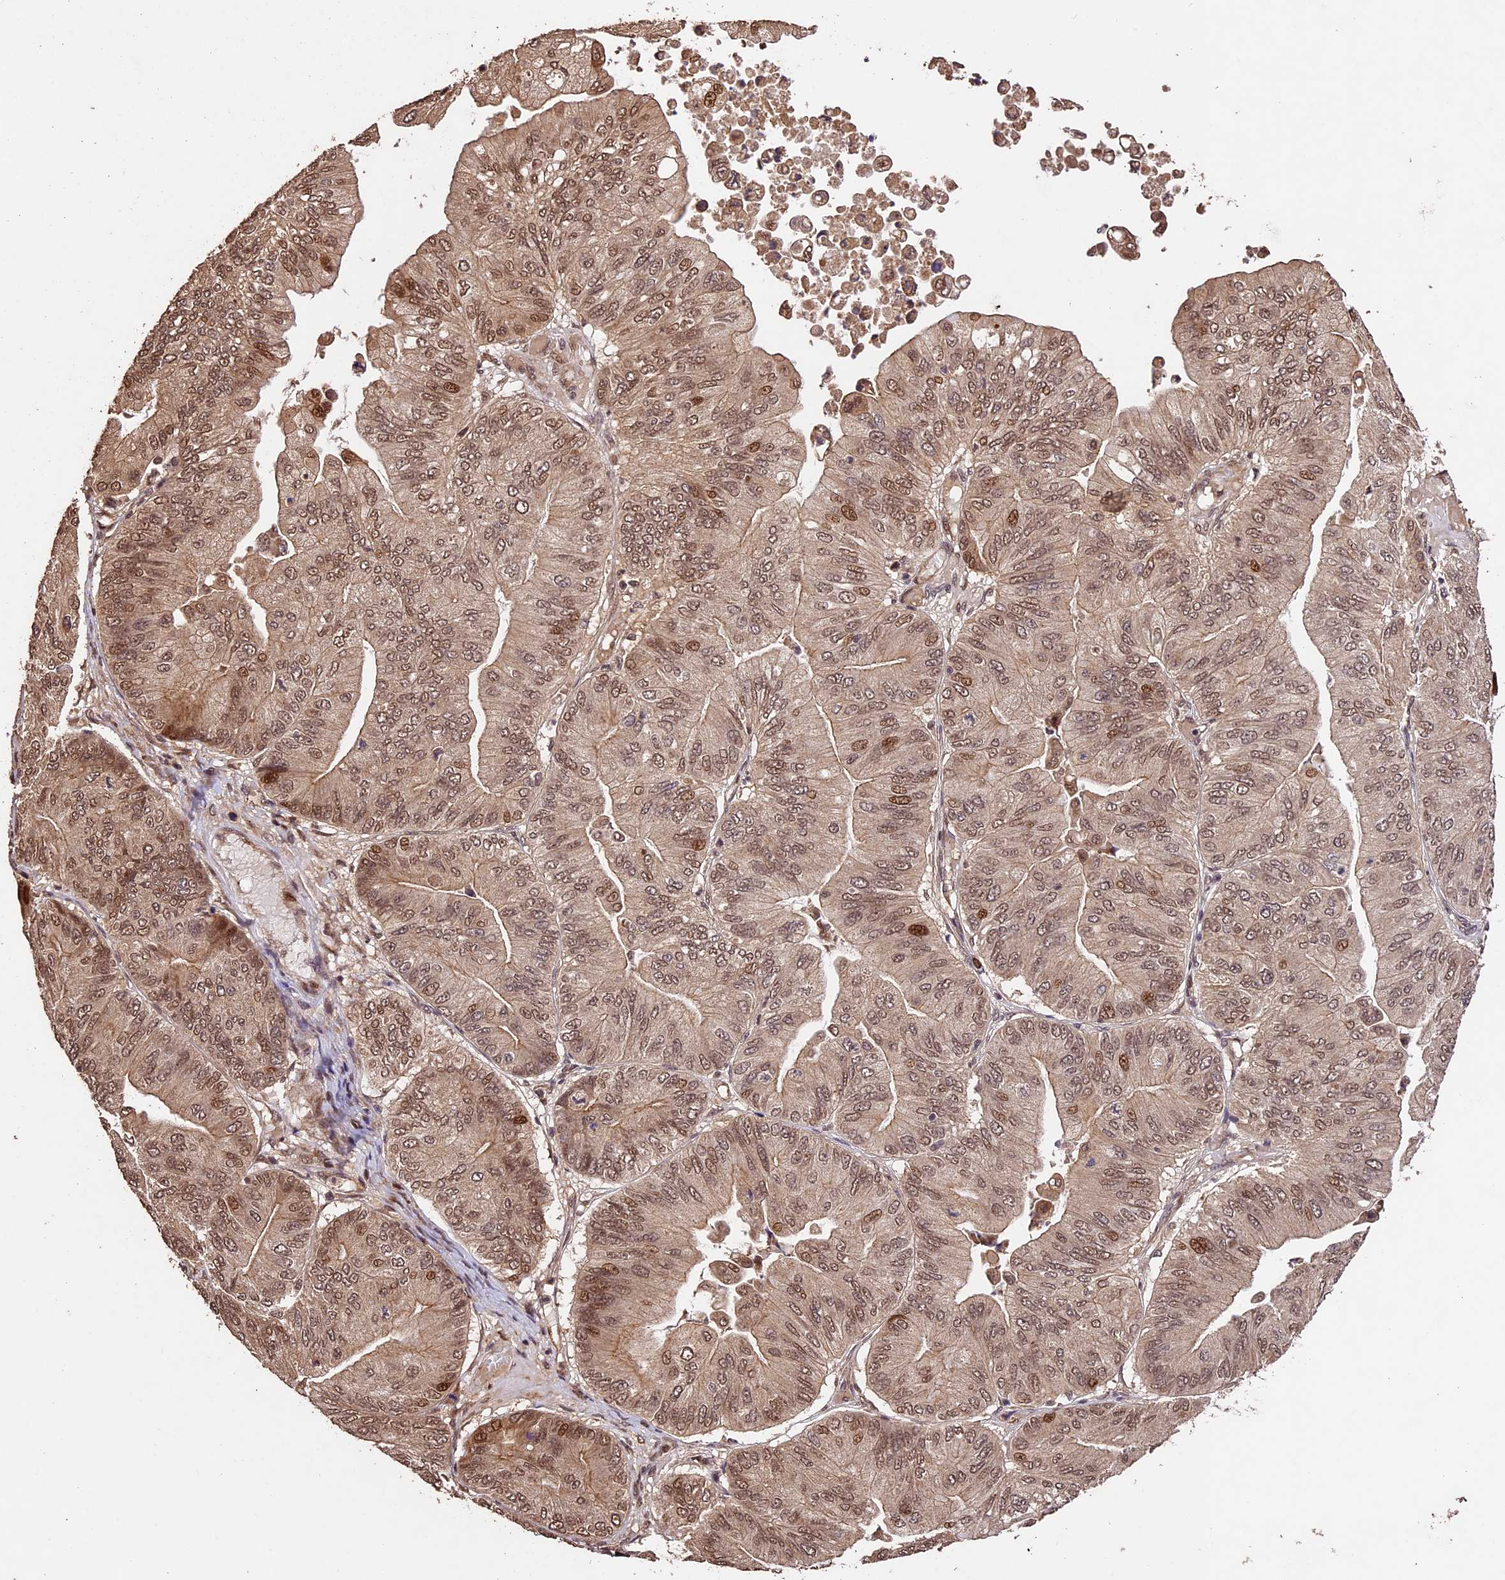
{"staining": {"intensity": "strong", "quantity": "25%-75%", "location": "cytoplasmic/membranous,nuclear"}, "tissue": "ovarian cancer", "cell_type": "Tumor cells", "image_type": "cancer", "snomed": [{"axis": "morphology", "description": "Cystadenocarcinoma, mucinous, NOS"}, {"axis": "topography", "description": "Ovary"}], "caption": "A brown stain shows strong cytoplasmic/membranous and nuclear staining of a protein in ovarian mucinous cystadenocarcinoma tumor cells. The staining was performed using DAB (3,3'-diaminobenzidine) to visualize the protein expression in brown, while the nuclei were stained in blue with hematoxylin (Magnification: 20x).", "gene": "CDKN2AIP", "patient": {"sex": "female", "age": 61}}